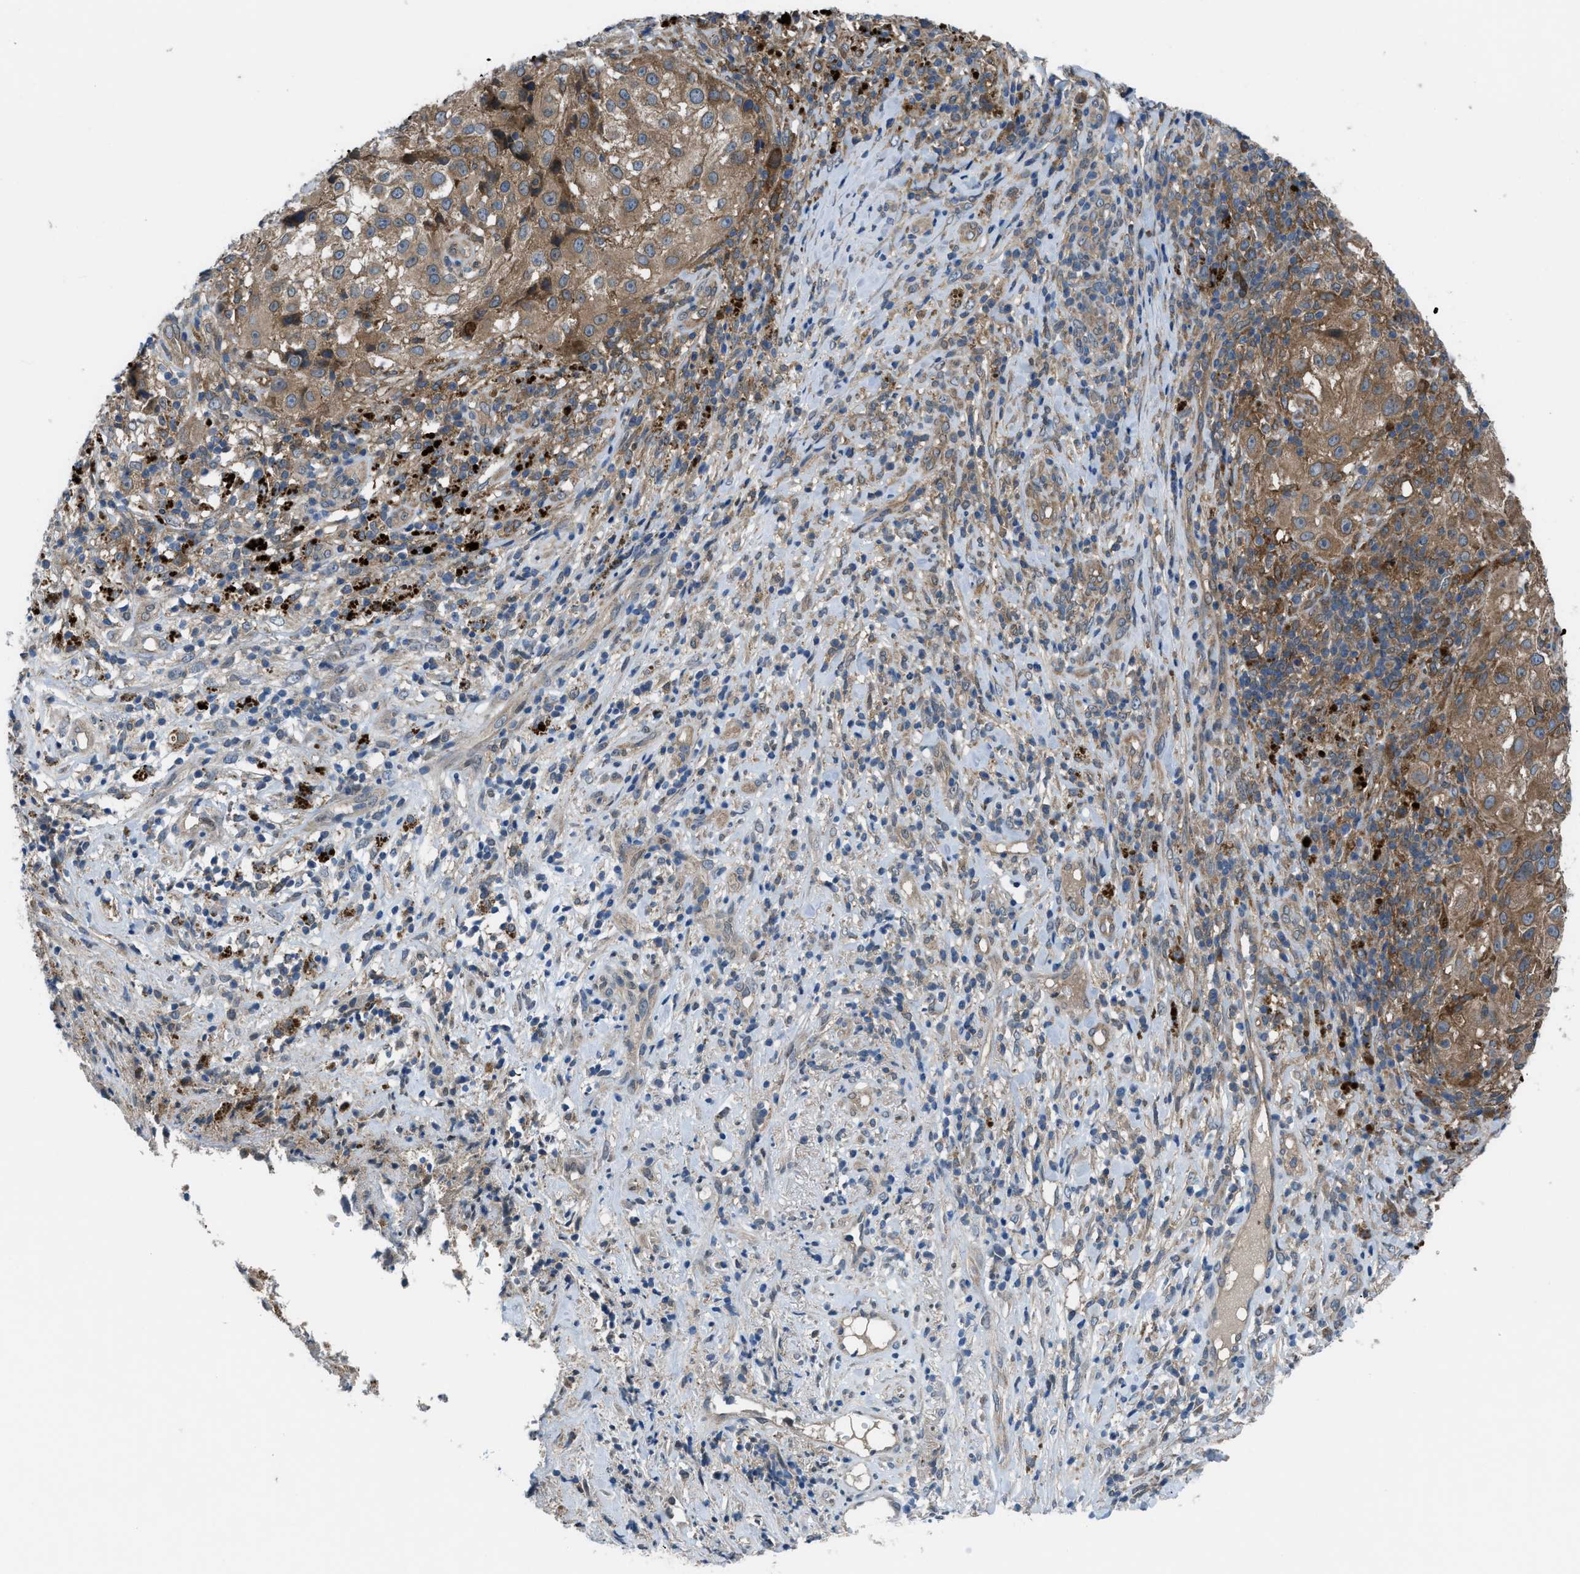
{"staining": {"intensity": "moderate", "quantity": ">75%", "location": "cytoplasmic/membranous"}, "tissue": "melanoma", "cell_type": "Tumor cells", "image_type": "cancer", "snomed": [{"axis": "morphology", "description": "Necrosis, NOS"}, {"axis": "morphology", "description": "Malignant melanoma, NOS"}, {"axis": "topography", "description": "Skin"}], "caption": "This is a micrograph of IHC staining of melanoma, which shows moderate positivity in the cytoplasmic/membranous of tumor cells.", "gene": "BAZ2B", "patient": {"sex": "female", "age": 87}}